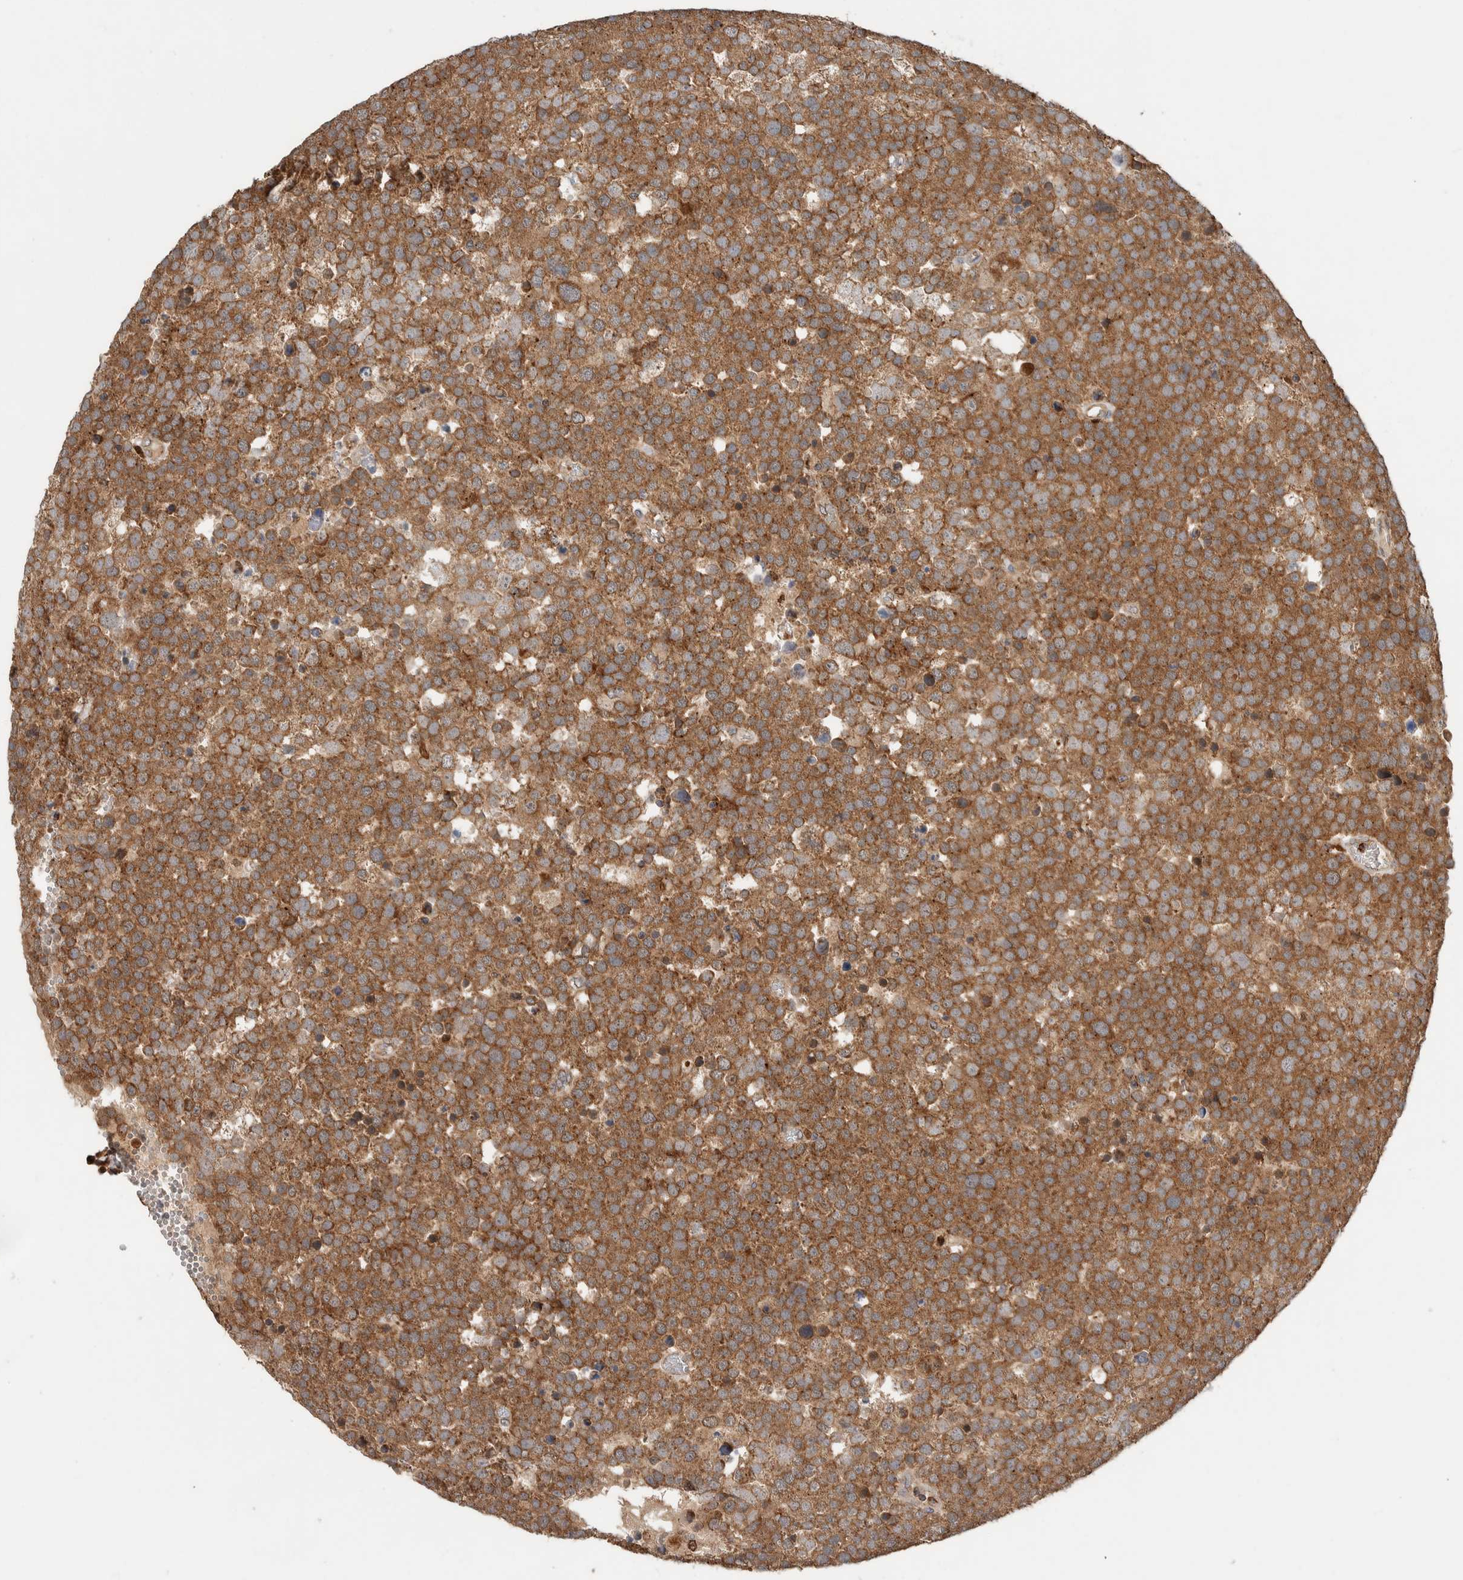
{"staining": {"intensity": "moderate", "quantity": ">75%", "location": "cytoplasmic/membranous"}, "tissue": "testis cancer", "cell_type": "Tumor cells", "image_type": "cancer", "snomed": [{"axis": "morphology", "description": "Seminoma, NOS"}, {"axis": "topography", "description": "Testis"}], "caption": "About >75% of tumor cells in testis cancer (seminoma) show moderate cytoplasmic/membranous protein positivity as visualized by brown immunohistochemical staining.", "gene": "VPS53", "patient": {"sex": "male", "age": 71}}